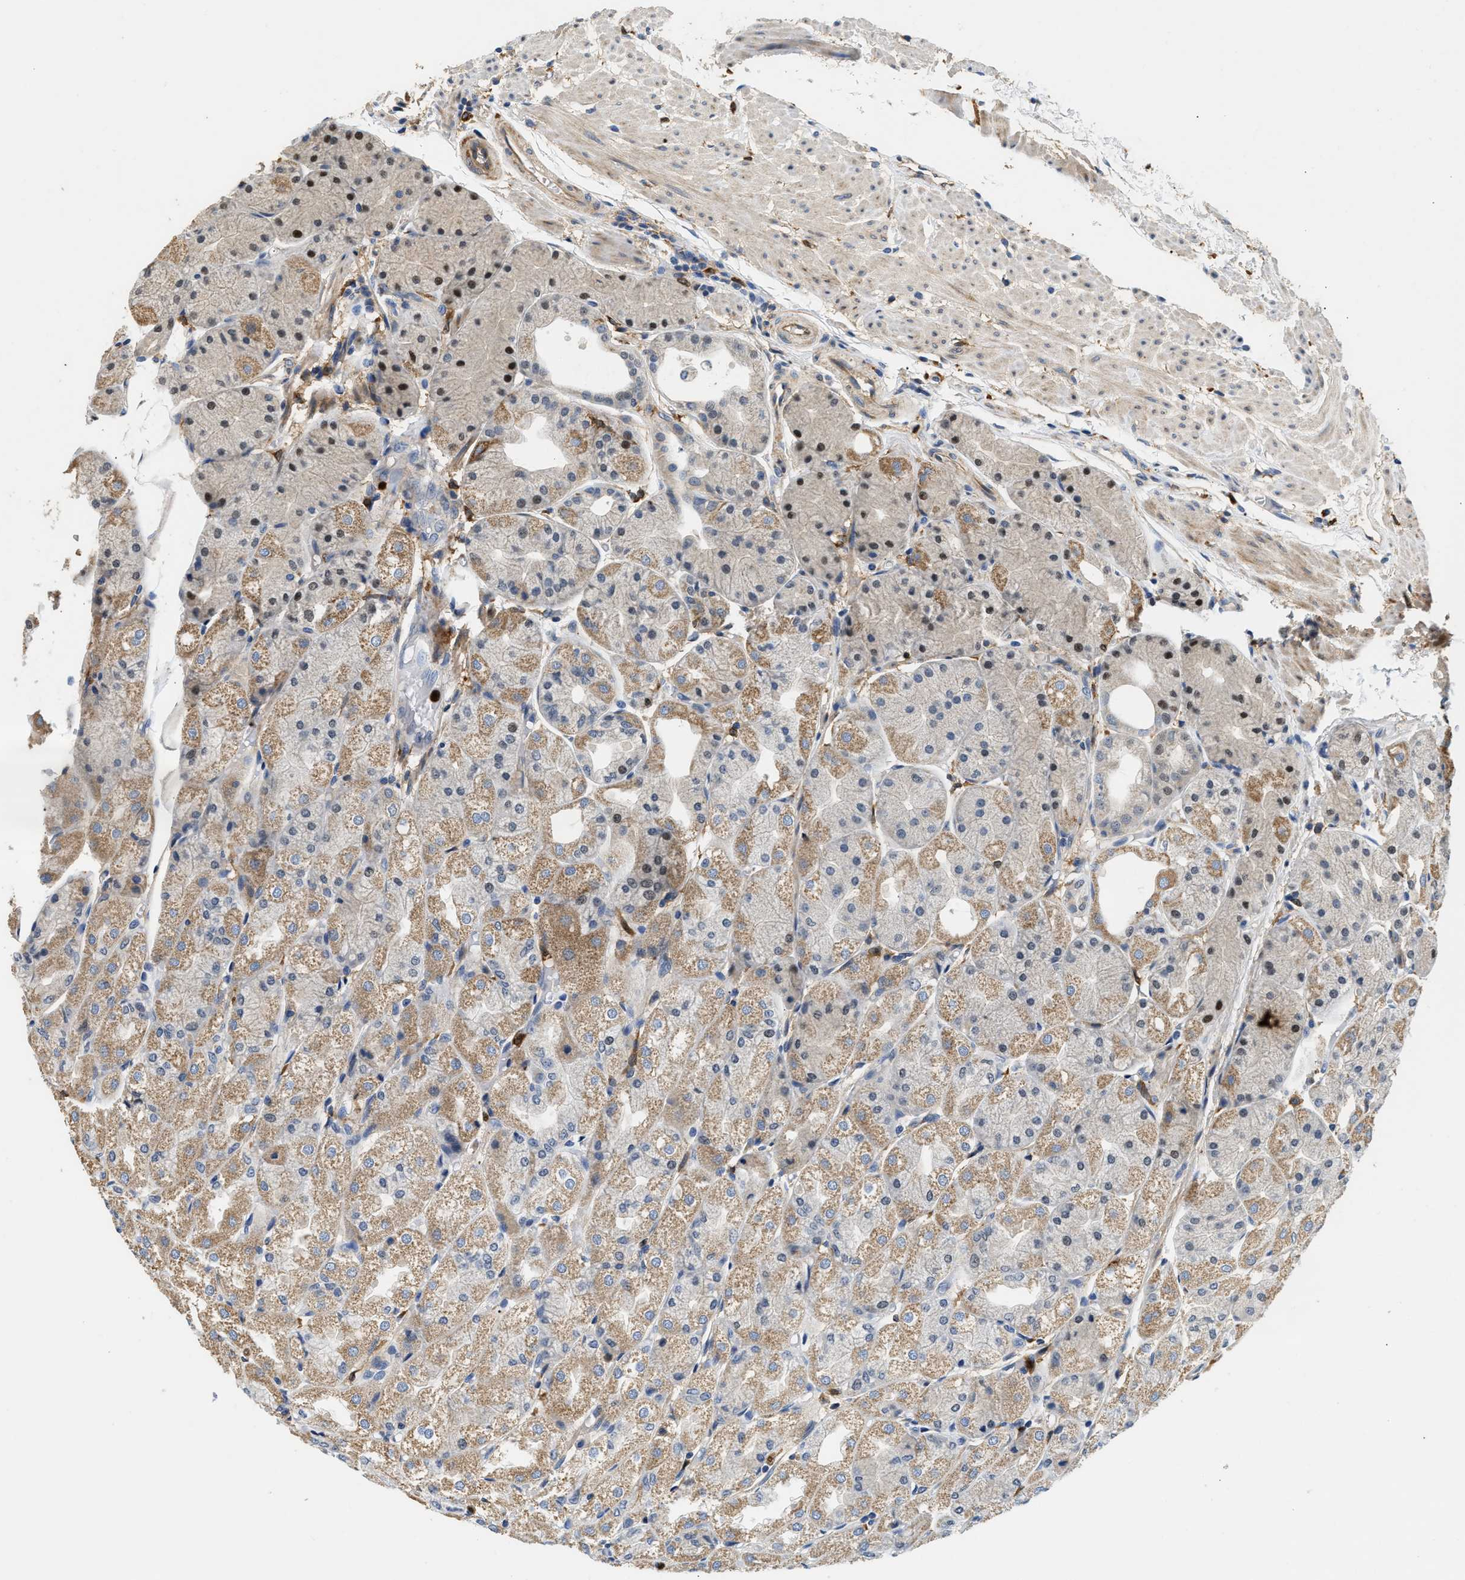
{"staining": {"intensity": "moderate", "quantity": ">75%", "location": "cytoplasmic/membranous,nuclear"}, "tissue": "stomach", "cell_type": "Glandular cells", "image_type": "normal", "snomed": [{"axis": "morphology", "description": "Normal tissue, NOS"}, {"axis": "topography", "description": "Stomach, upper"}], "caption": "Protein staining reveals moderate cytoplasmic/membranous,nuclear positivity in about >75% of glandular cells in normal stomach.", "gene": "RAB31", "patient": {"sex": "male", "age": 72}}